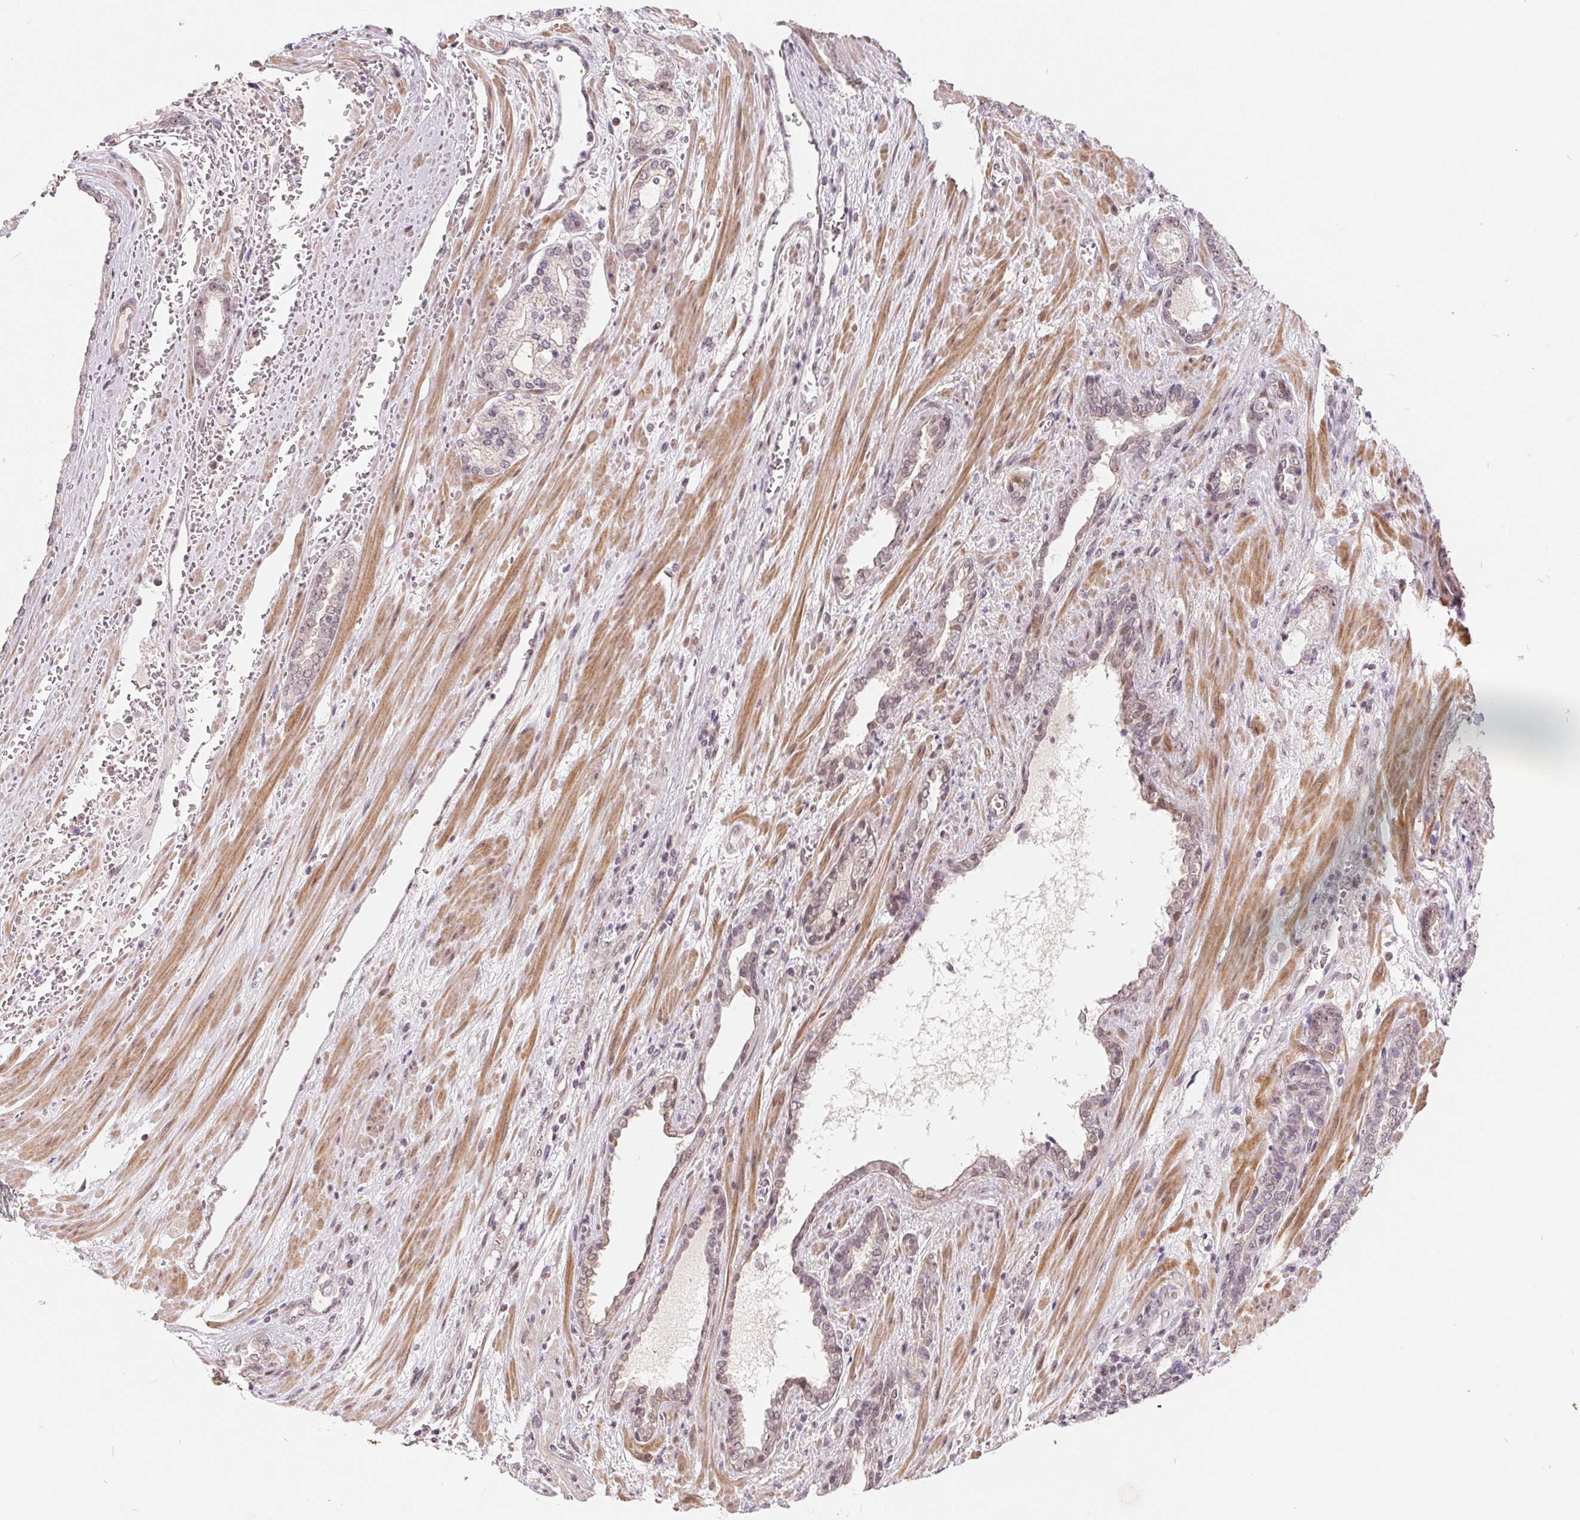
{"staining": {"intensity": "negative", "quantity": "none", "location": "none"}, "tissue": "prostate cancer", "cell_type": "Tumor cells", "image_type": "cancer", "snomed": [{"axis": "morphology", "description": "Adenocarcinoma, High grade"}, {"axis": "topography", "description": "Prostate"}], "caption": "Prostate cancer was stained to show a protein in brown. There is no significant positivity in tumor cells.", "gene": "NRG2", "patient": {"sex": "male", "age": 64}}